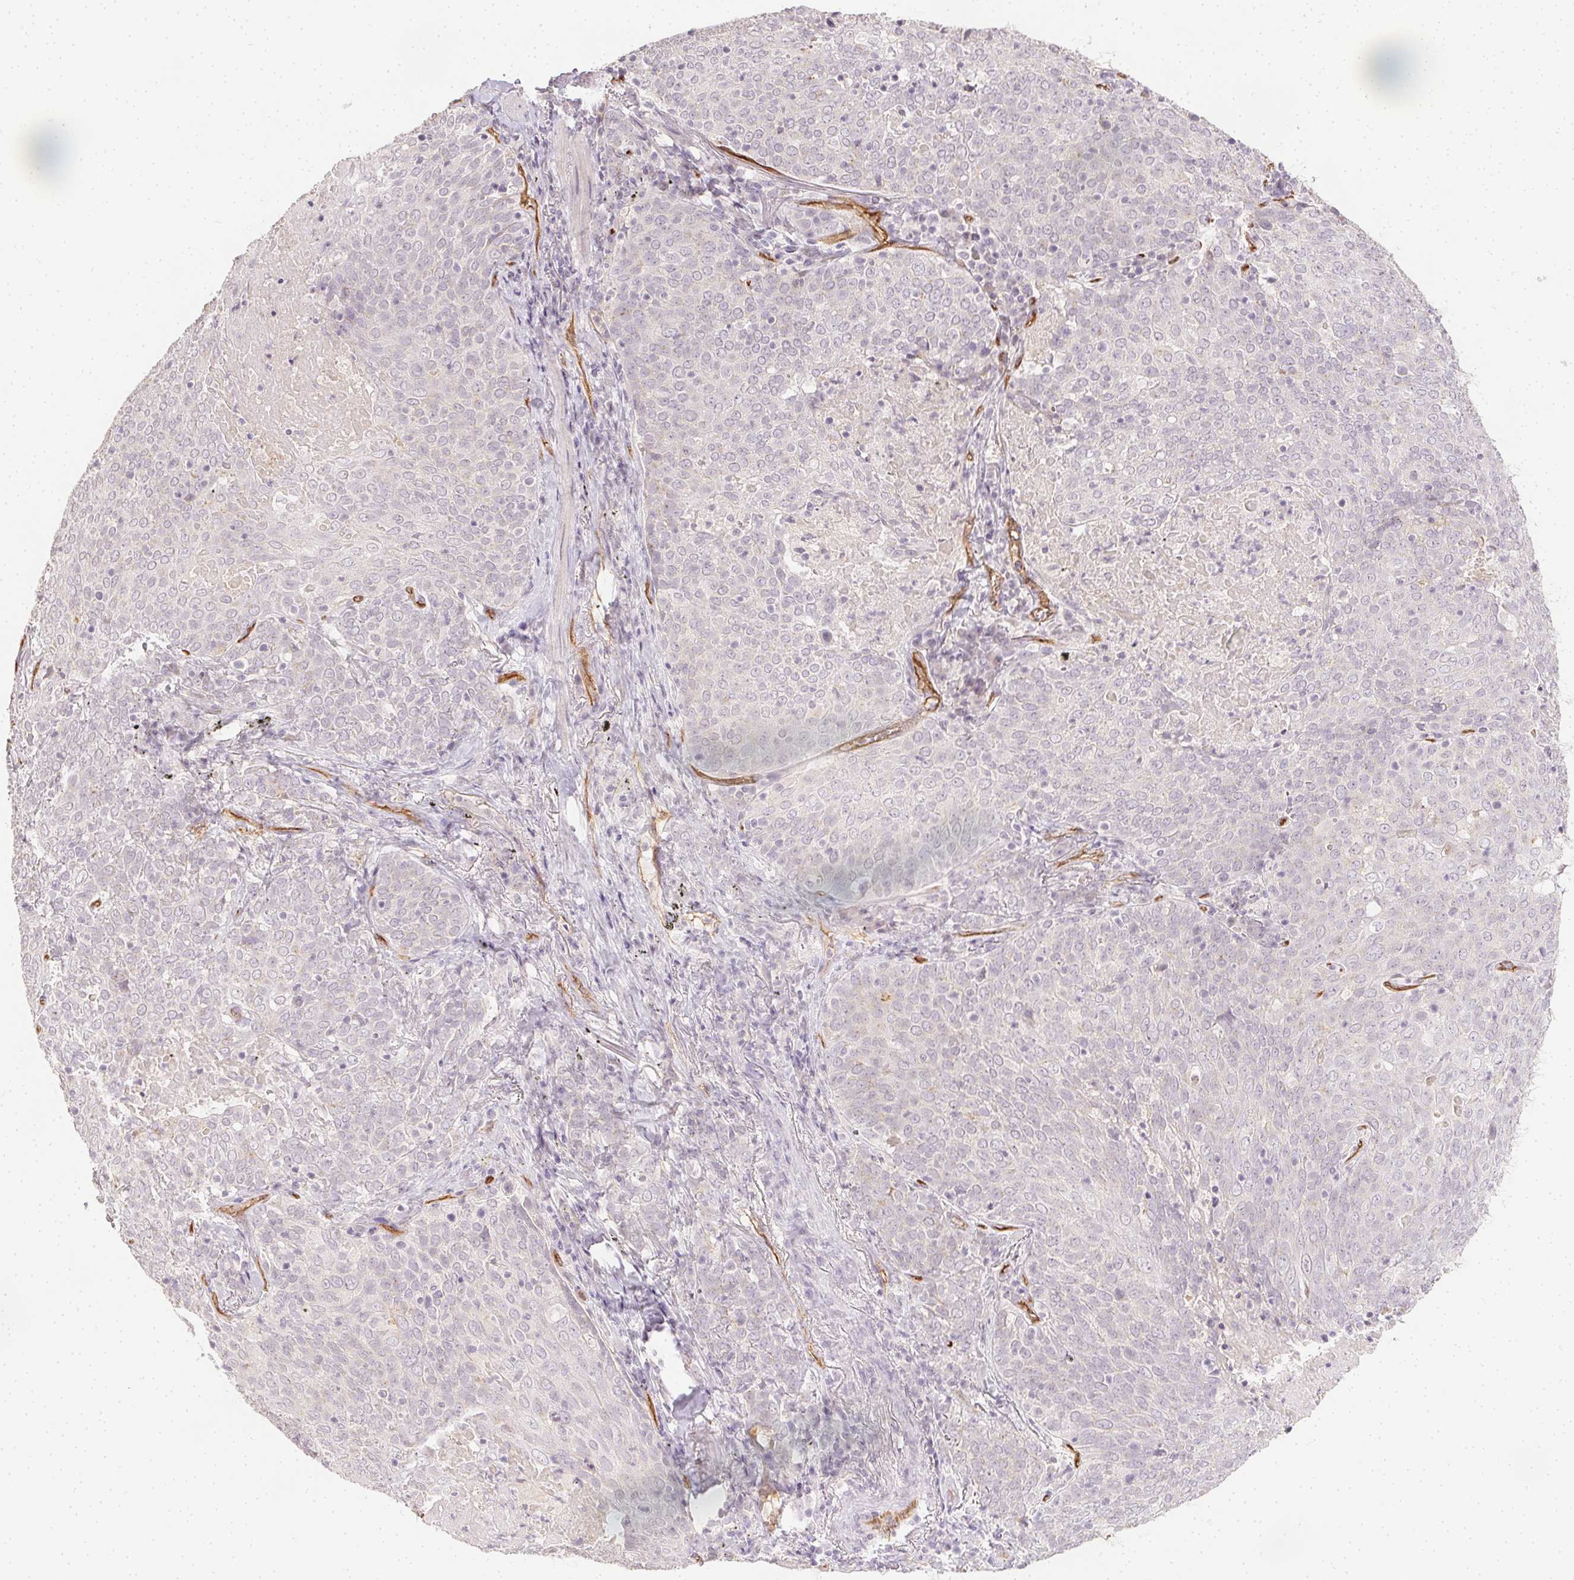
{"staining": {"intensity": "negative", "quantity": "none", "location": "none"}, "tissue": "lung cancer", "cell_type": "Tumor cells", "image_type": "cancer", "snomed": [{"axis": "morphology", "description": "Squamous cell carcinoma, NOS"}, {"axis": "topography", "description": "Lung"}], "caption": "A high-resolution micrograph shows immunohistochemistry (IHC) staining of lung cancer, which exhibits no significant expression in tumor cells. (DAB (3,3'-diaminobenzidine) immunohistochemistry (IHC) visualized using brightfield microscopy, high magnification).", "gene": "PODXL", "patient": {"sex": "male", "age": 82}}